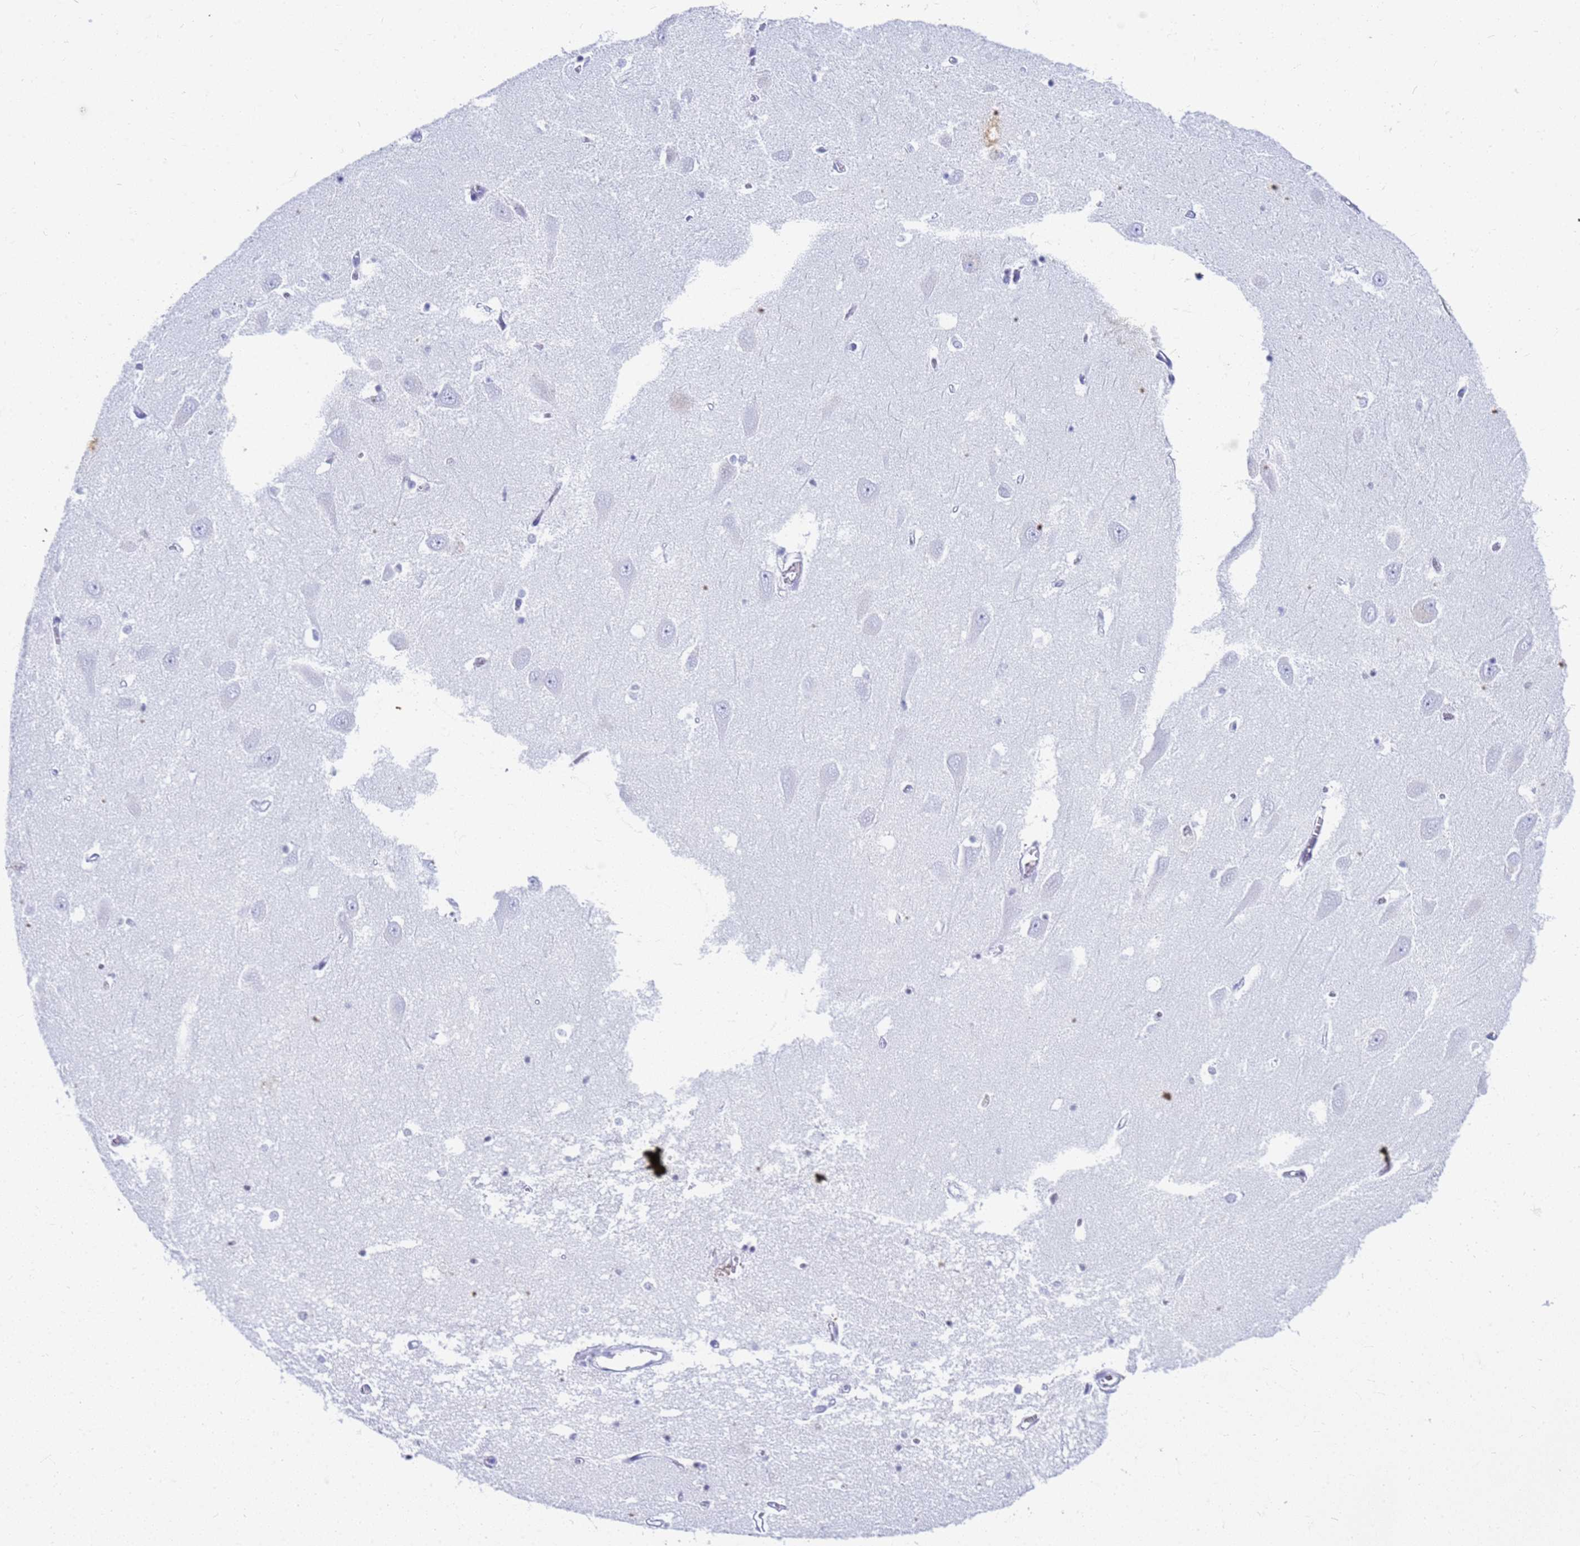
{"staining": {"intensity": "negative", "quantity": "none", "location": "none"}, "tissue": "hippocampus", "cell_type": "Glial cells", "image_type": "normal", "snomed": [{"axis": "morphology", "description": "Normal tissue, NOS"}, {"axis": "topography", "description": "Hippocampus"}], "caption": "A photomicrograph of hippocampus stained for a protein exhibits no brown staining in glial cells.", "gene": "SLC7A9", "patient": {"sex": "male", "age": 70}}